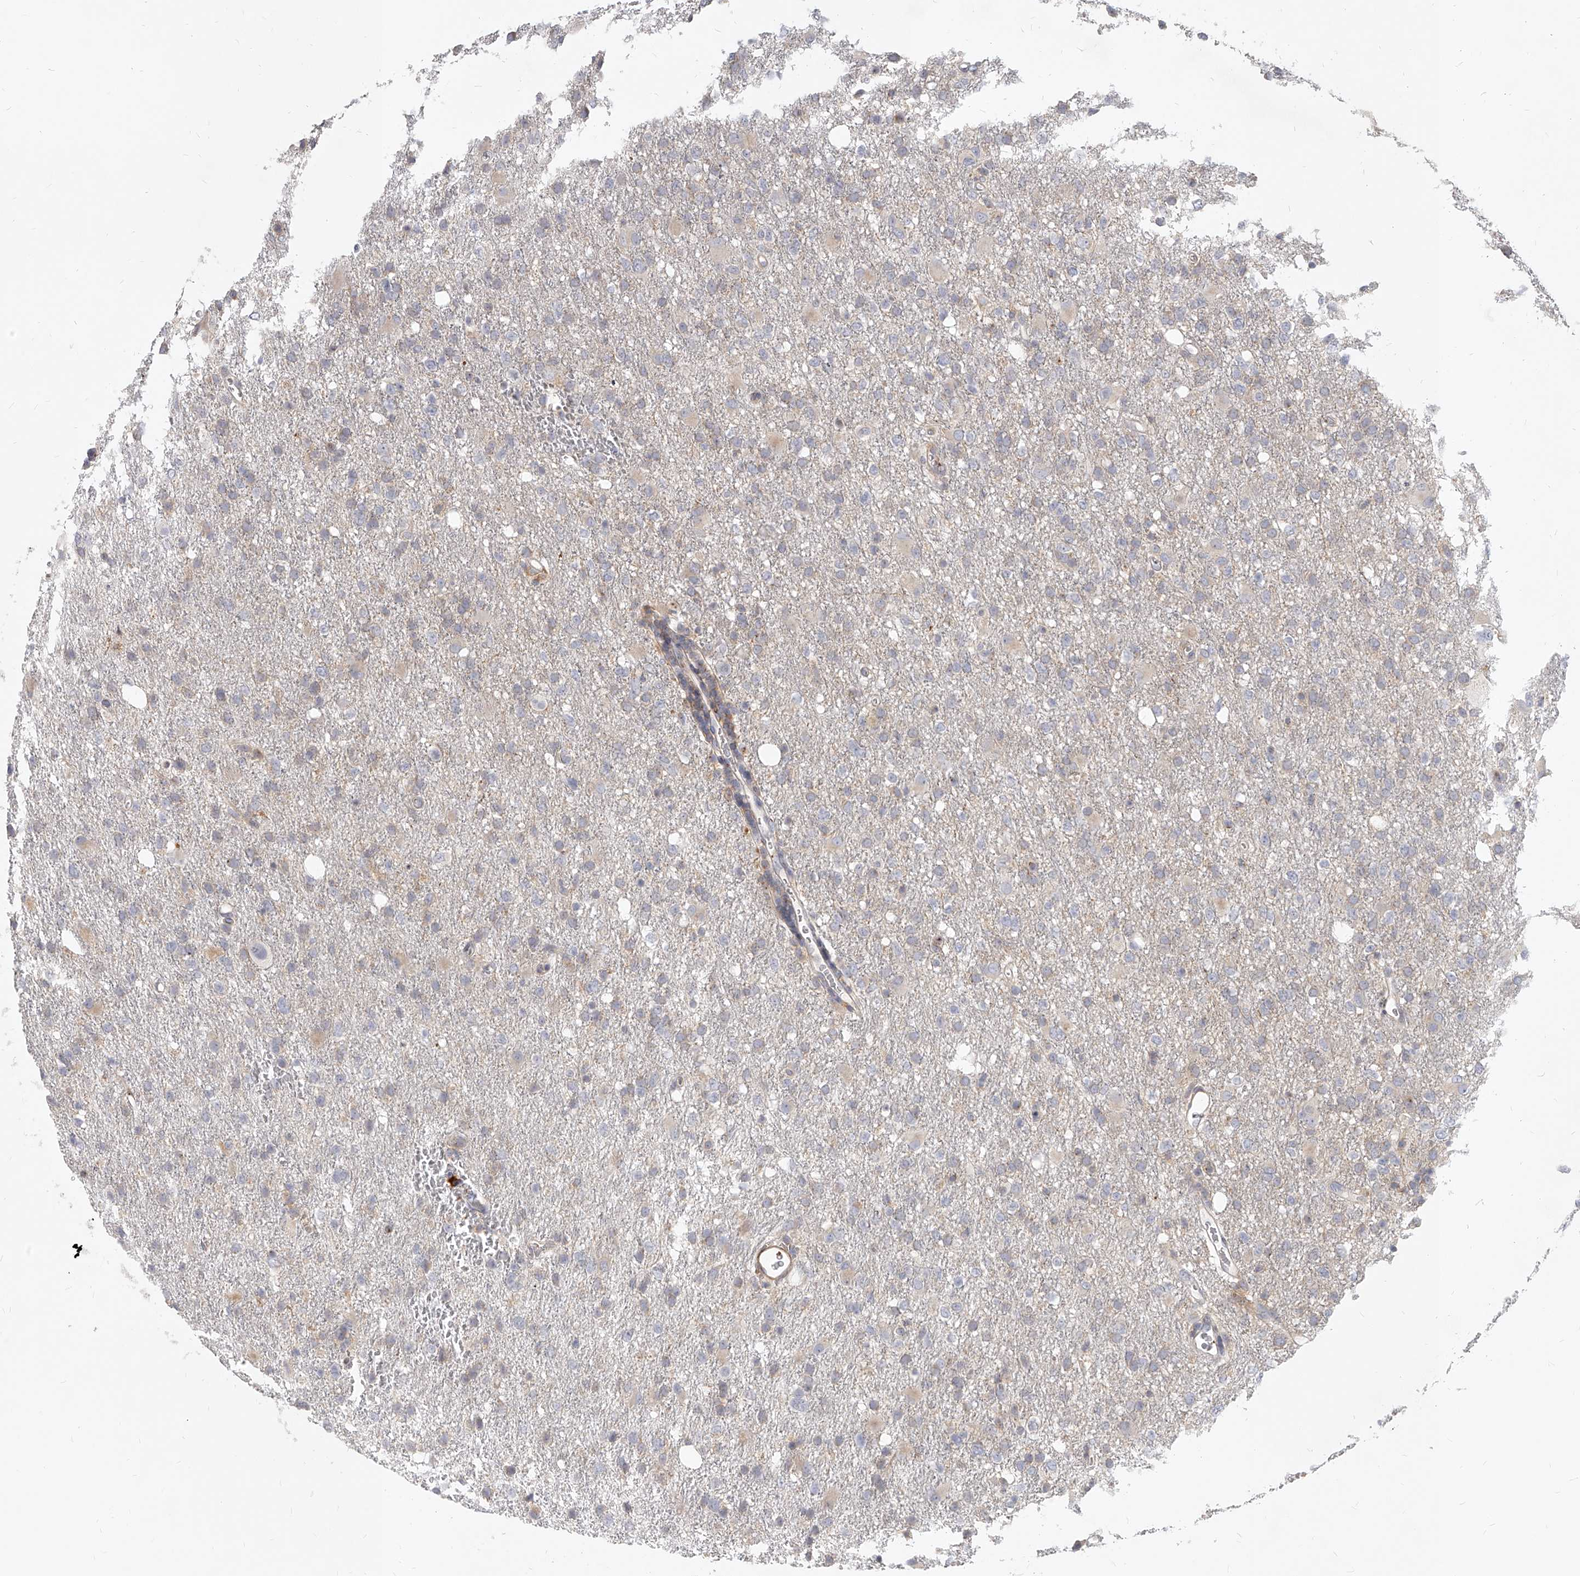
{"staining": {"intensity": "negative", "quantity": "none", "location": "none"}, "tissue": "glioma", "cell_type": "Tumor cells", "image_type": "cancer", "snomed": [{"axis": "morphology", "description": "Glioma, malignant, High grade"}, {"axis": "topography", "description": "Brain"}], "caption": "Immunohistochemical staining of human malignant glioma (high-grade) displays no significant expression in tumor cells. (Brightfield microscopy of DAB (3,3'-diaminobenzidine) immunohistochemistry at high magnification).", "gene": "SLC37A1", "patient": {"sex": "female", "age": 57}}